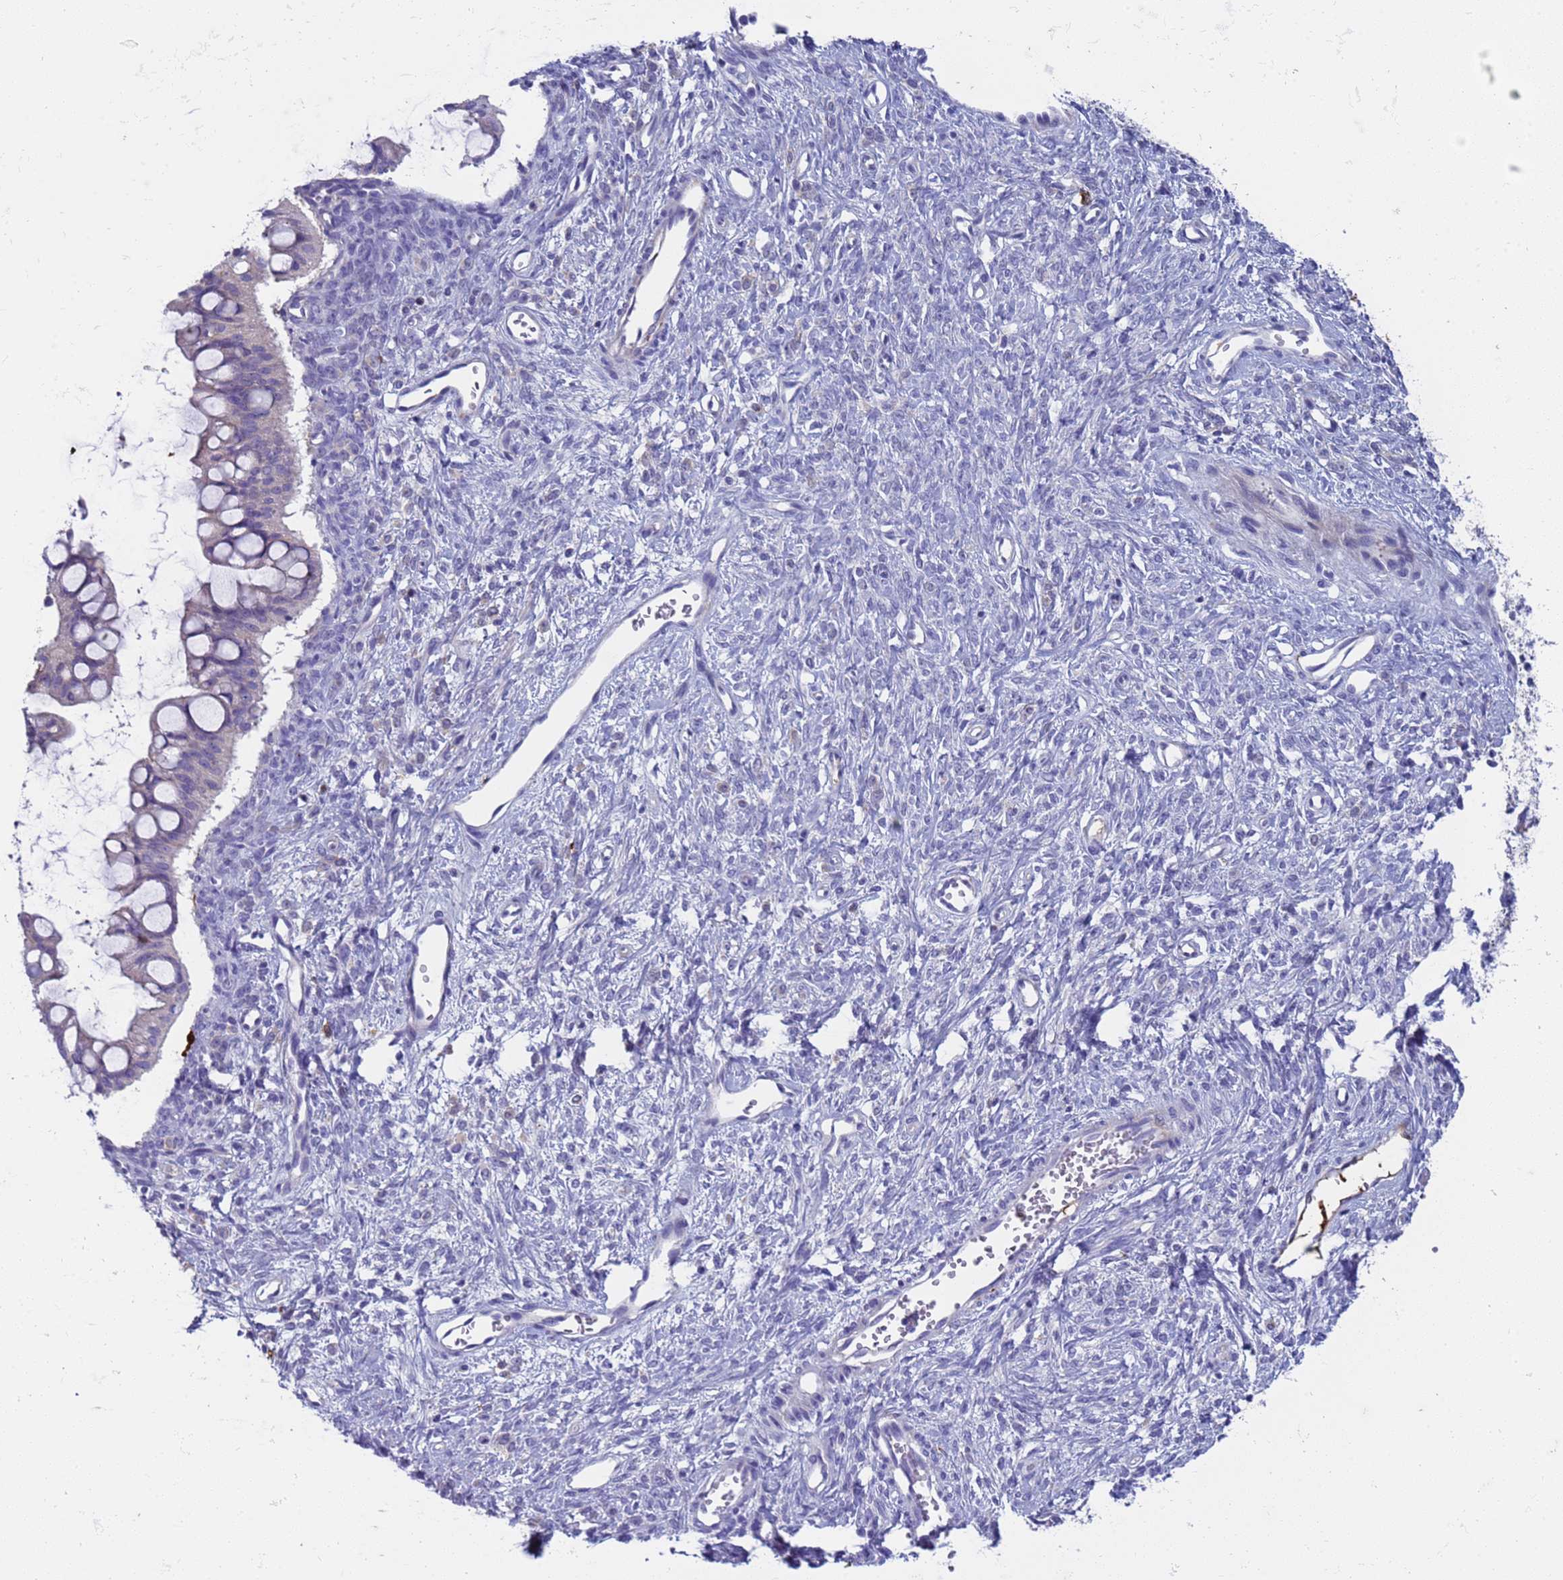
{"staining": {"intensity": "negative", "quantity": "none", "location": "none"}, "tissue": "ovarian cancer", "cell_type": "Tumor cells", "image_type": "cancer", "snomed": [{"axis": "morphology", "description": "Cystadenocarcinoma, mucinous, NOS"}, {"axis": "topography", "description": "Ovary"}], "caption": "The micrograph exhibits no significant positivity in tumor cells of ovarian cancer (mucinous cystadenocarcinoma).", "gene": "C4orf46", "patient": {"sex": "female", "age": 73}}